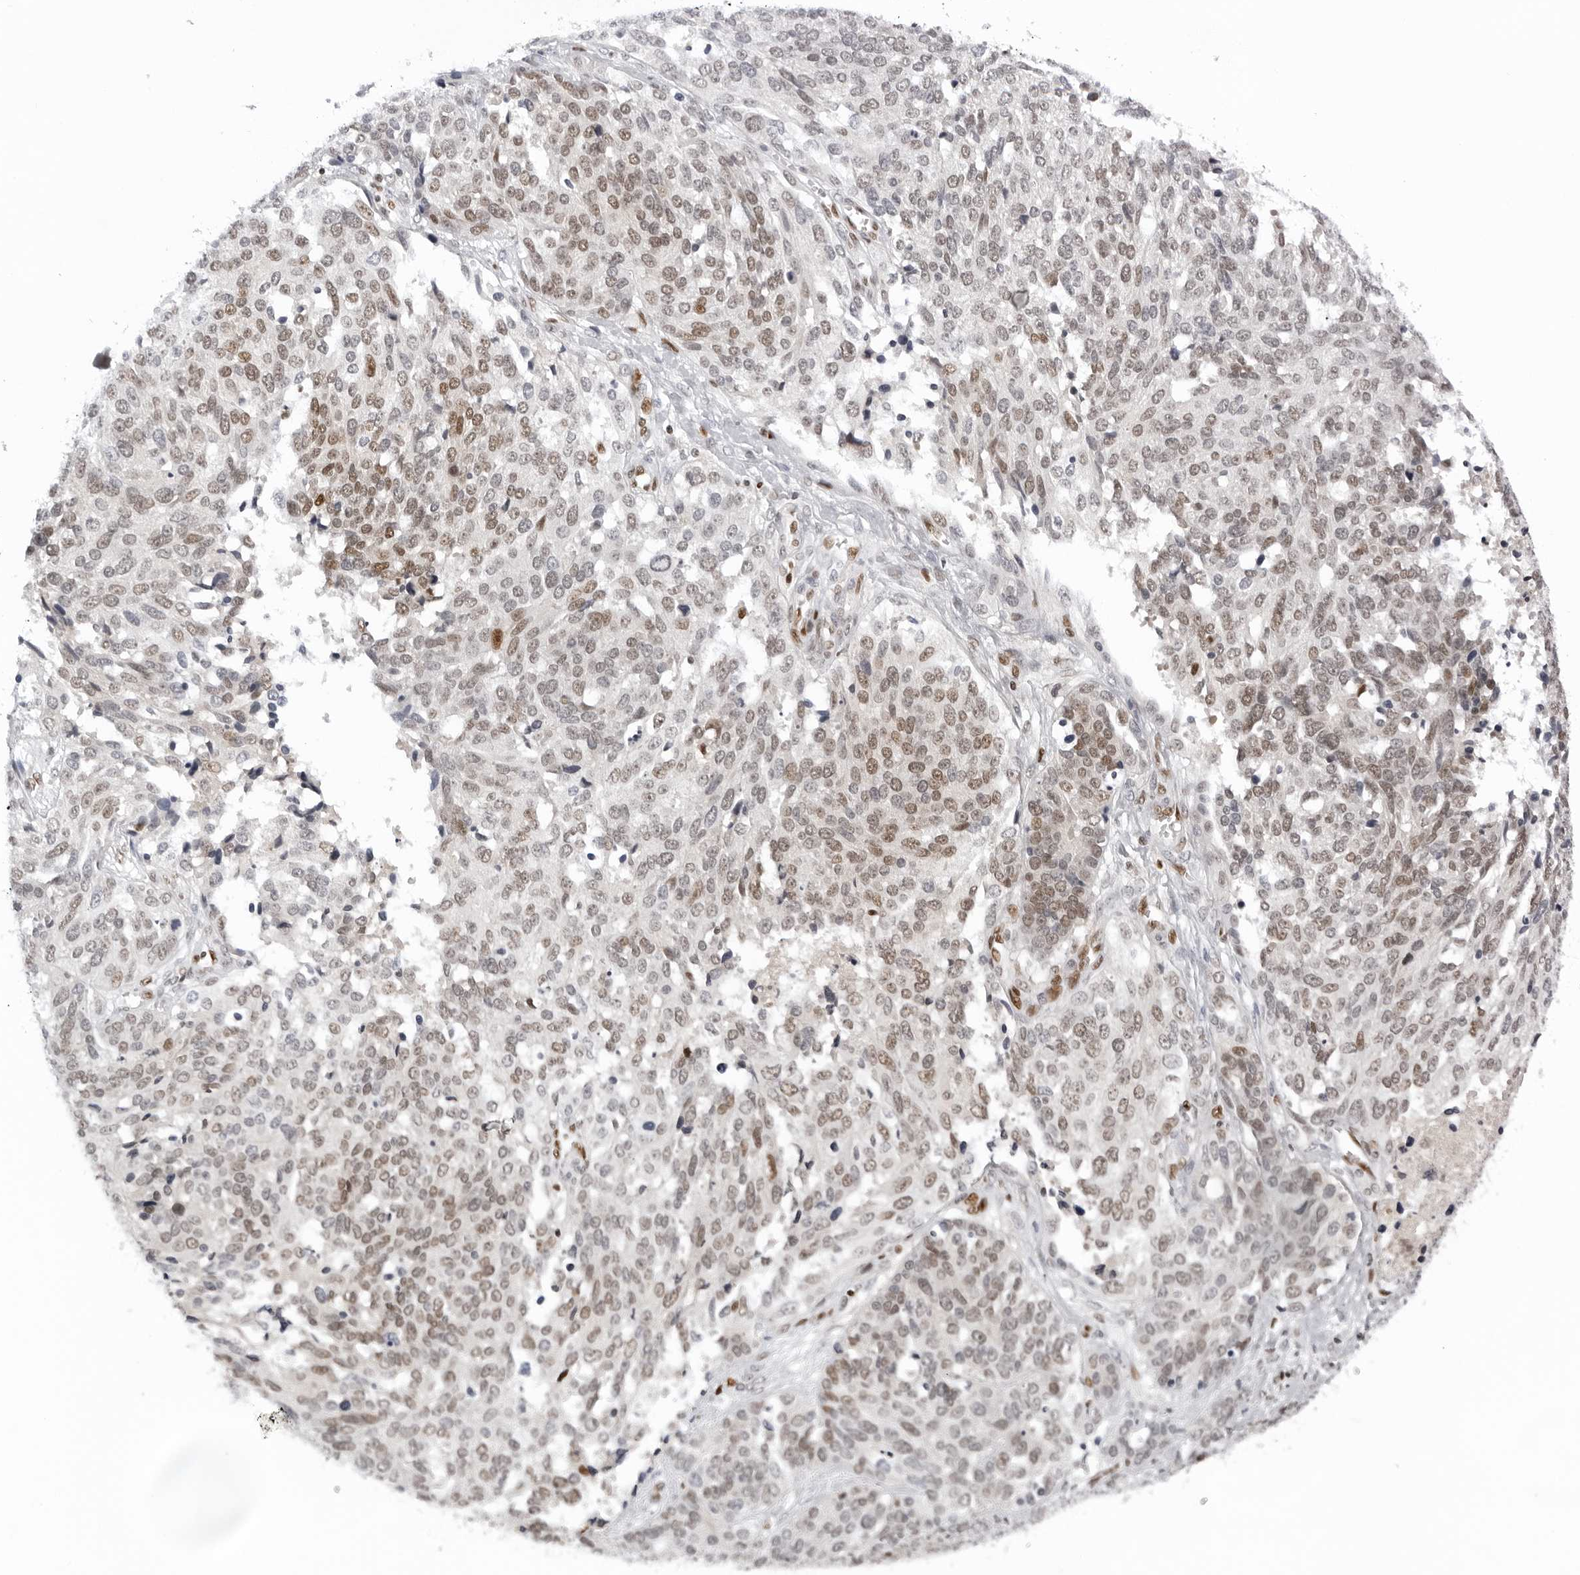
{"staining": {"intensity": "moderate", "quantity": "25%-75%", "location": "nuclear"}, "tissue": "ovarian cancer", "cell_type": "Tumor cells", "image_type": "cancer", "snomed": [{"axis": "morphology", "description": "Cystadenocarcinoma, serous, NOS"}, {"axis": "topography", "description": "Ovary"}], "caption": "Protein analysis of ovarian serous cystadenocarcinoma tissue exhibits moderate nuclear expression in approximately 25%-75% of tumor cells.", "gene": "OGG1", "patient": {"sex": "female", "age": 44}}